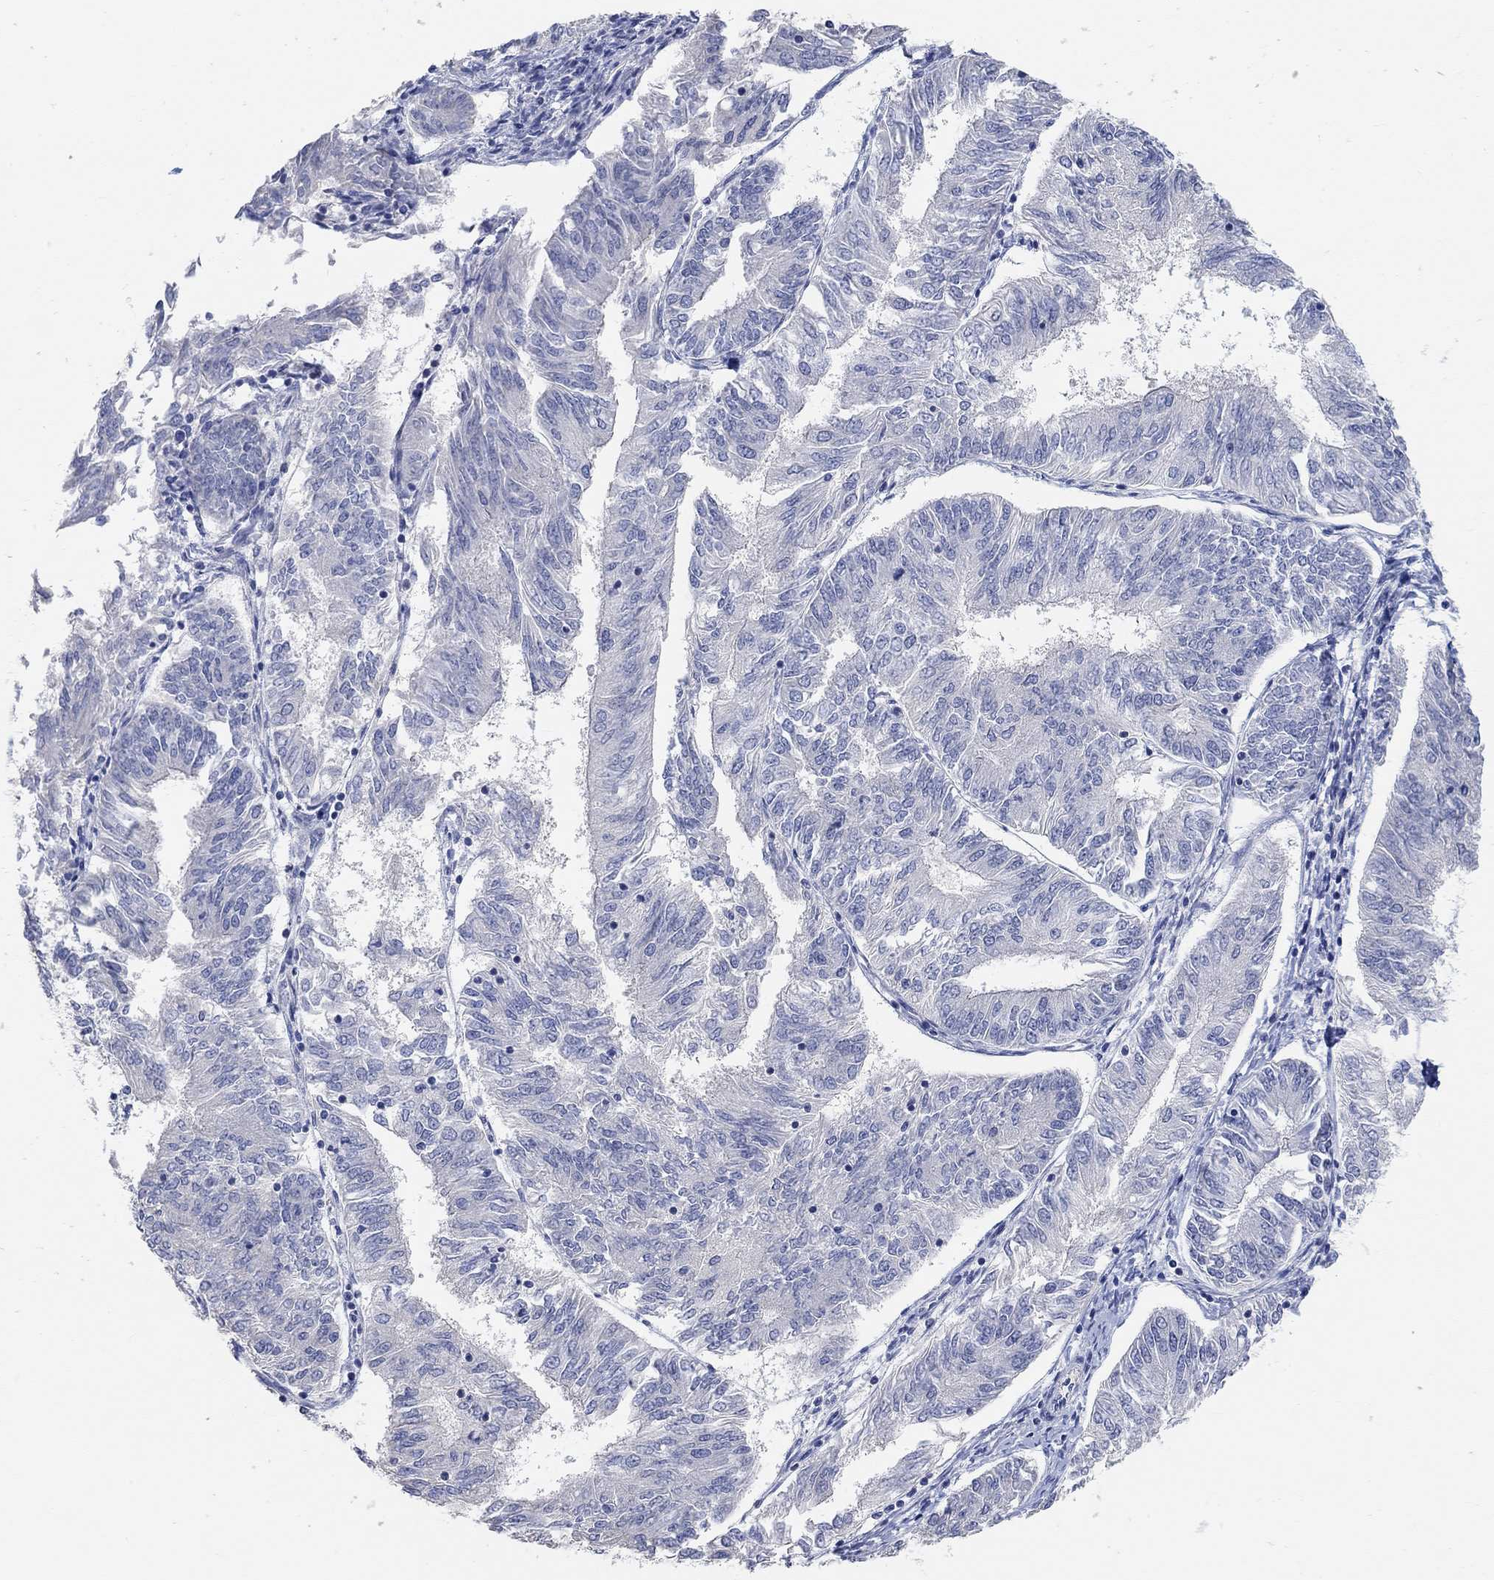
{"staining": {"intensity": "negative", "quantity": "none", "location": "none"}, "tissue": "endometrial cancer", "cell_type": "Tumor cells", "image_type": "cancer", "snomed": [{"axis": "morphology", "description": "Adenocarcinoma, NOS"}, {"axis": "topography", "description": "Endometrium"}], "caption": "The histopathology image reveals no staining of tumor cells in endometrial adenocarcinoma.", "gene": "NLRP14", "patient": {"sex": "female", "age": 58}}